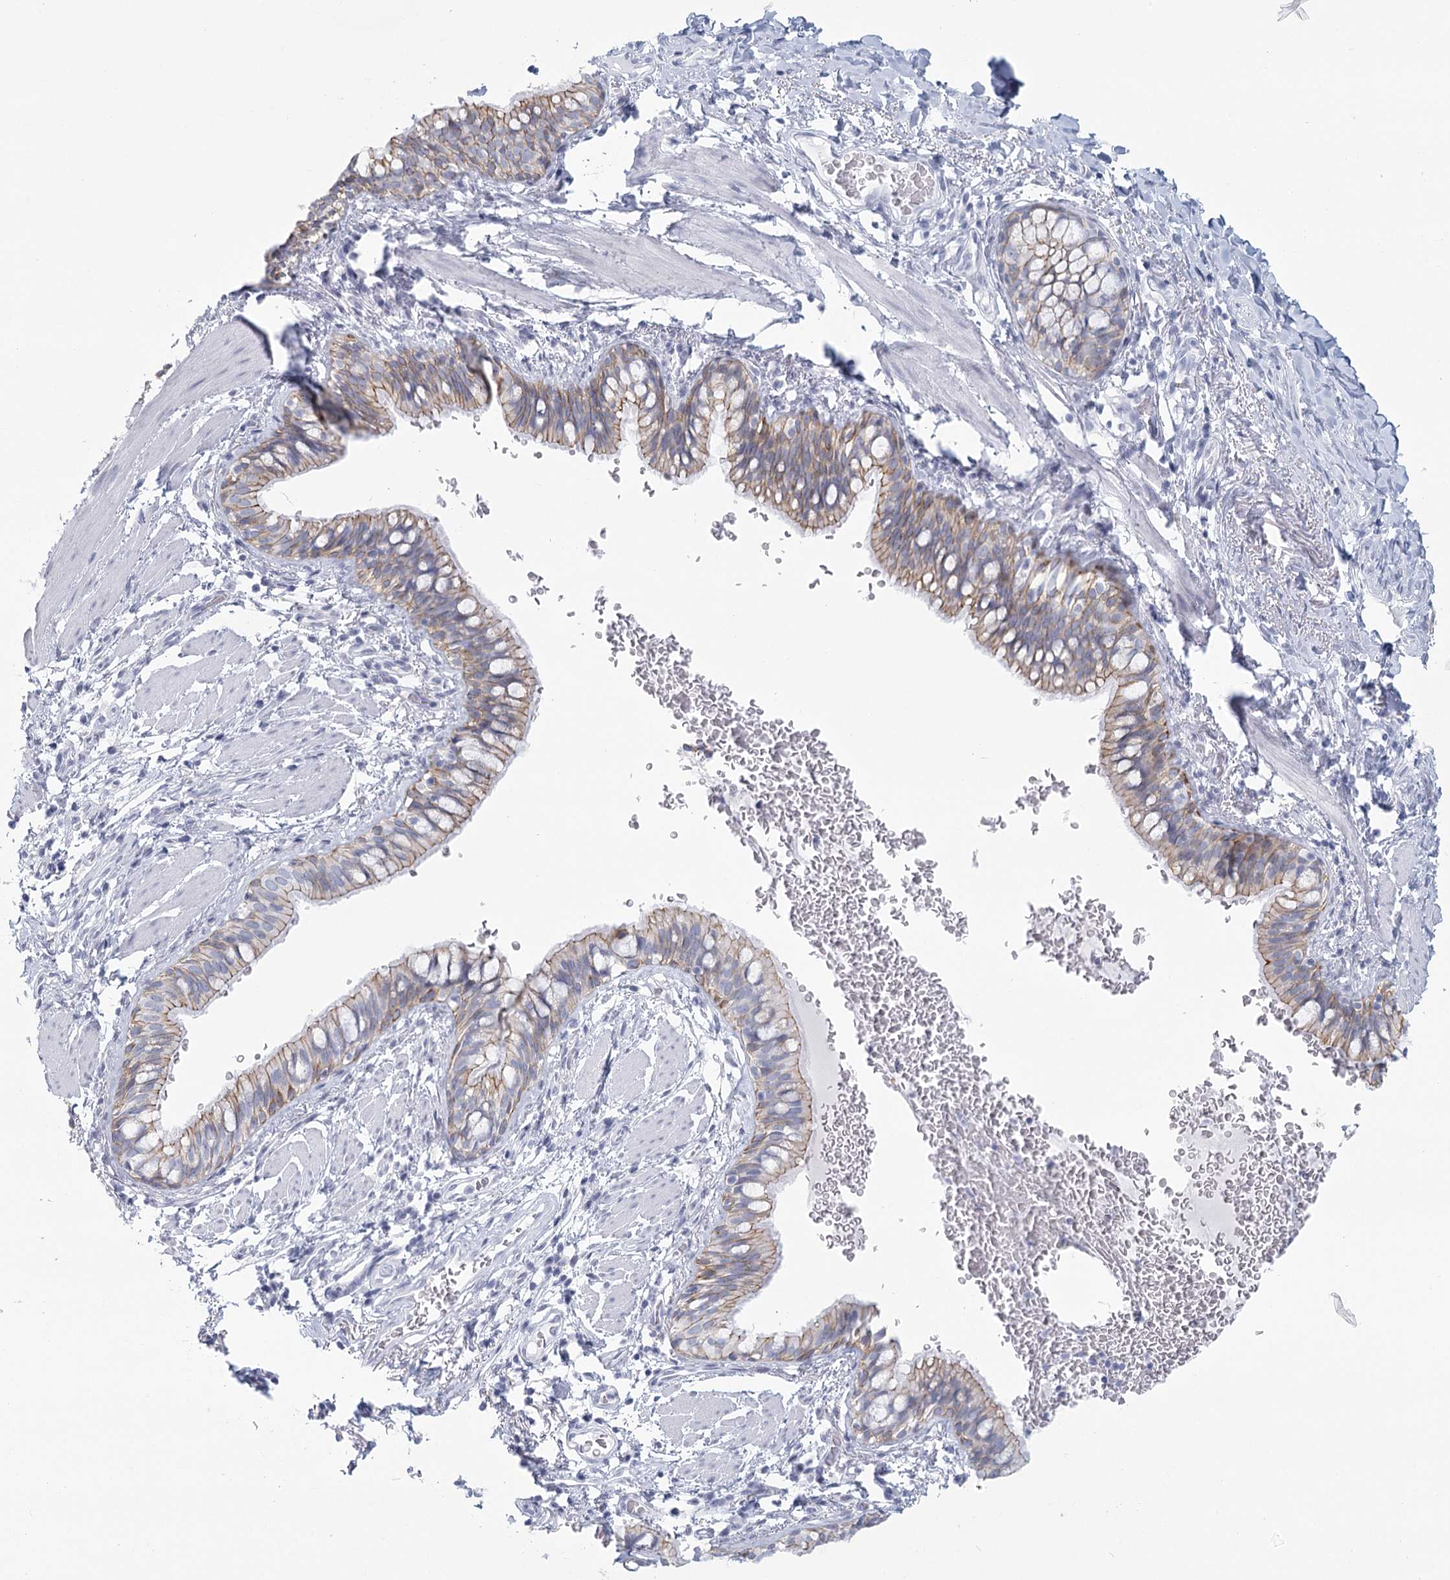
{"staining": {"intensity": "weak", "quantity": "25%-75%", "location": "cytoplasmic/membranous"}, "tissue": "bronchus", "cell_type": "Respiratory epithelial cells", "image_type": "normal", "snomed": [{"axis": "morphology", "description": "Normal tissue, NOS"}, {"axis": "topography", "description": "Cartilage tissue"}, {"axis": "topography", "description": "Bronchus"}], "caption": "This image displays IHC staining of benign bronchus, with low weak cytoplasmic/membranous expression in about 25%-75% of respiratory epithelial cells.", "gene": "WNT8B", "patient": {"sex": "female", "age": 36}}